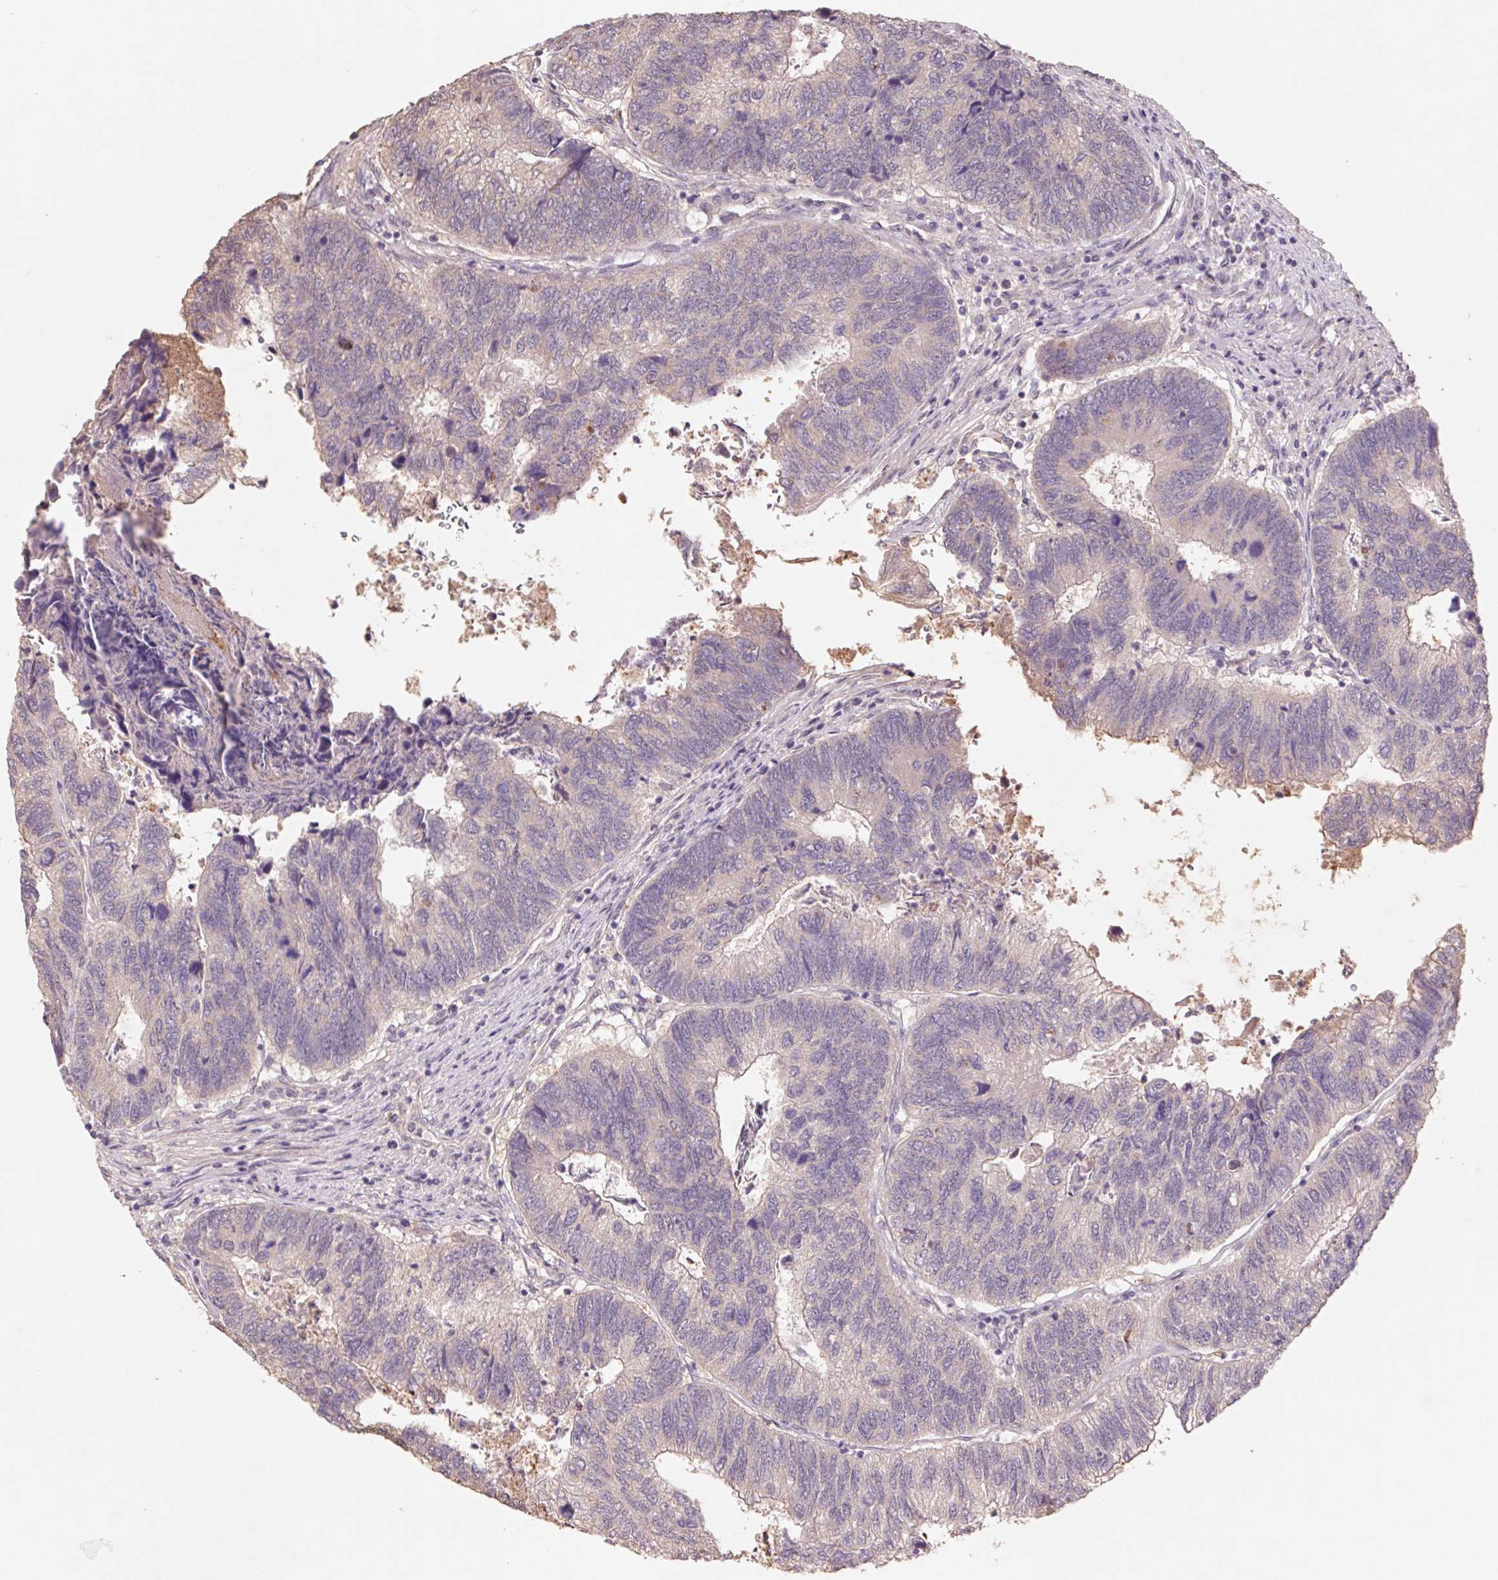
{"staining": {"intensity": "weak", "quantity": "25%-75%", "location": "cytoplasmic/membranous"}, "tissue": "colorectal cancer", "cell_type": "Tumor cells", "image_type": "cancer", "snomed": [{"axis": "morphology", "description": "Adenocarcinoma, NOS"}, {"axis": "topography", "description": "Colon"}], "caption": "IHC staining of adenocarcinoma (colorectal), which reveals low levels of weak cytoplasmic/membranous staining in about 25%-75% of tumor cells indicating weak cytoplasmic/membranous protein positivity. The staining was performed using DAB (3,3'-diaminobenzidine) (brown) for protein detection and nuclei were counterstained in hematoxylin (blue).", "gene": "GRM2", "patient": {"sex": "female", "age": 67}}